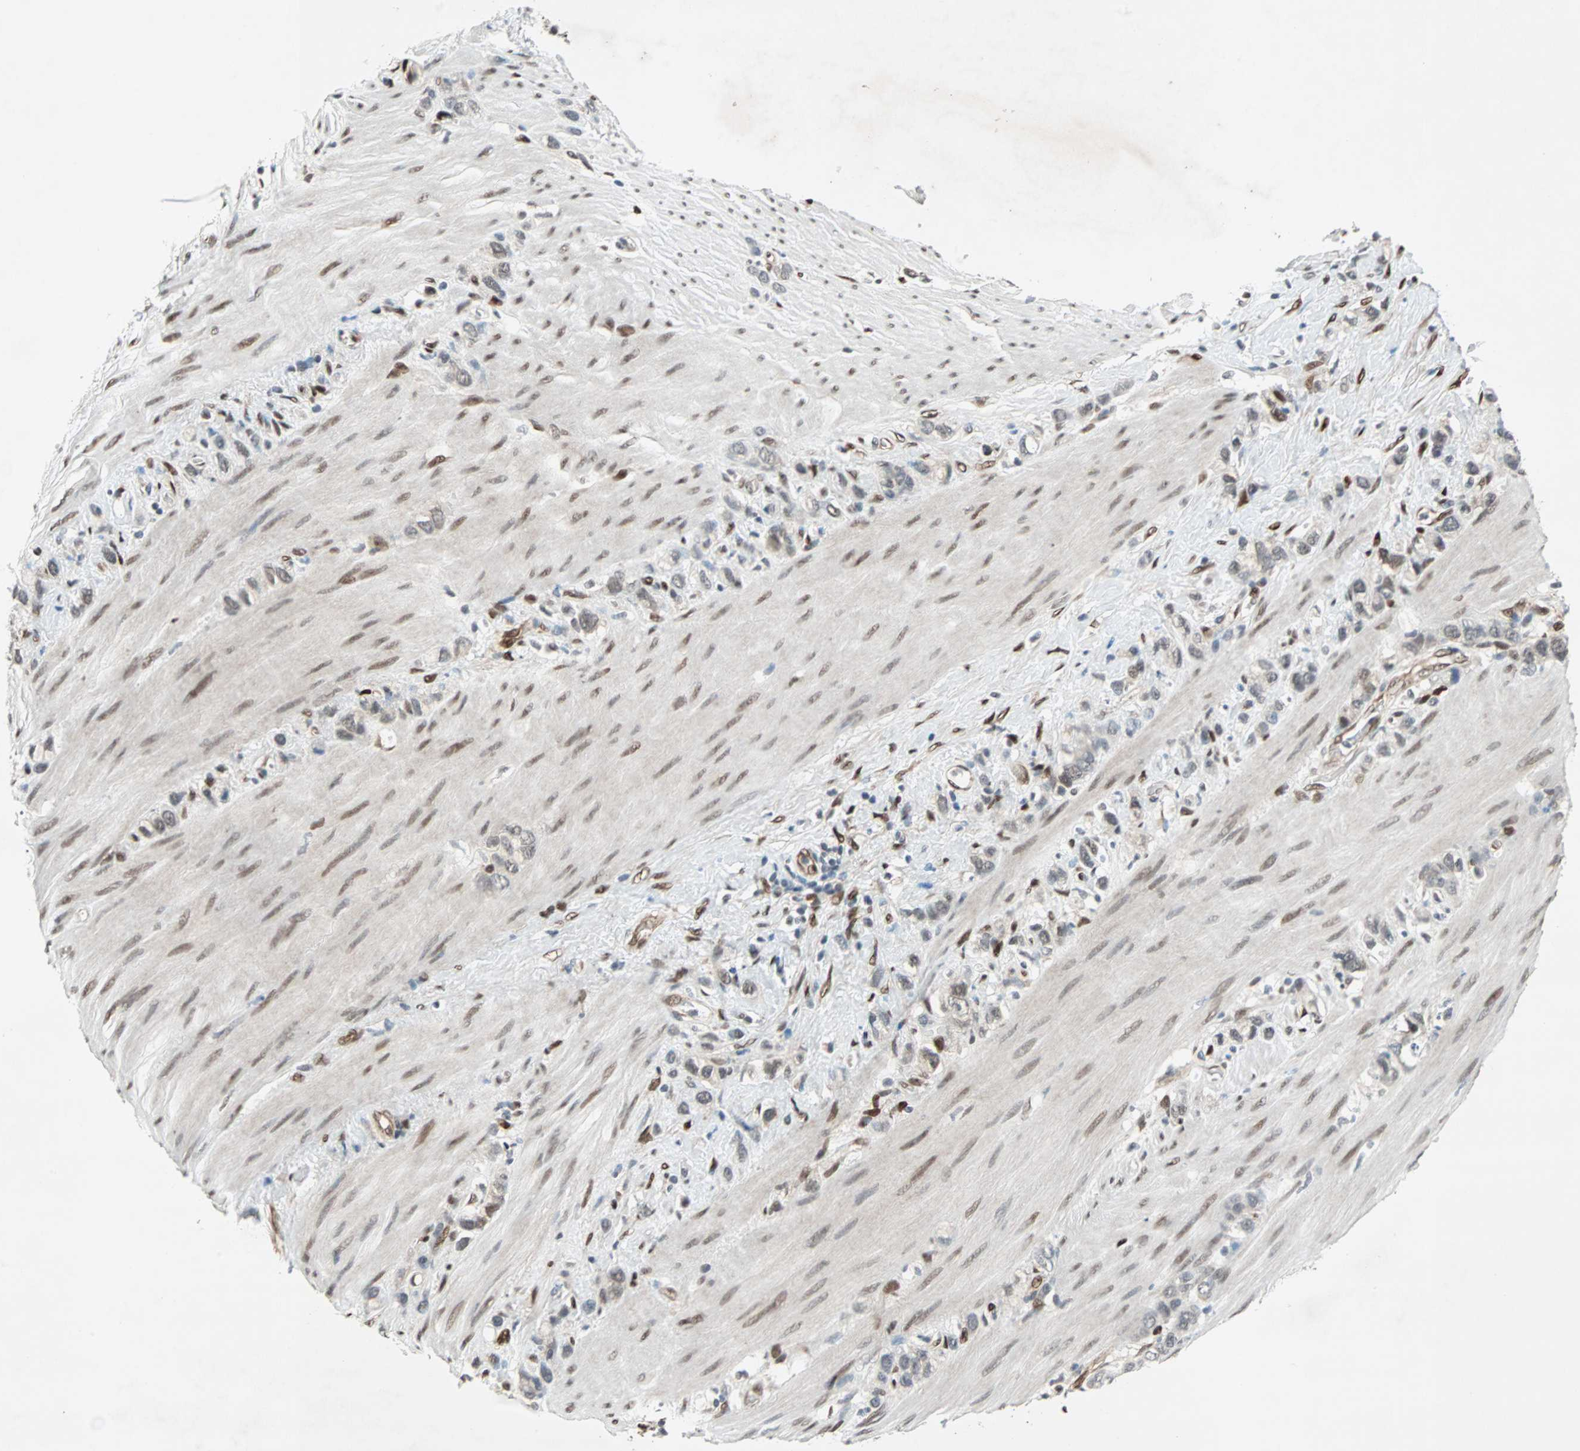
{"staining": {"intensity": "weak", "quantity": ">75%", "location": "nuclear"}, "tissue": "stomach cancer", "cell_type": "Tumor cells", "image_type": "cancer", "snomed": [{"axis": "morphology", "description": "Normal tissue, NOS"}, {"axis": "morphology", "description": "Adenocarcinoma, NOS"}, {"axis": "morphology", "description": "Adenocarcinoma, High grade"}, {"axis": "topography", "description": "Stomach, upper"}, {"axis": "topography", "description": "Stomach"}], "caption": "IHC micrograph of neoplastic tissue: stomach high-grade adenocarcinoma stained using IHC demonstrates low levels of weak protein expression localized specifically in the nuclear of tumor cells, appearing as a nuclear brown color.", "gene": "WWTR1", "patient": {"sex": "female", "age": 65}}